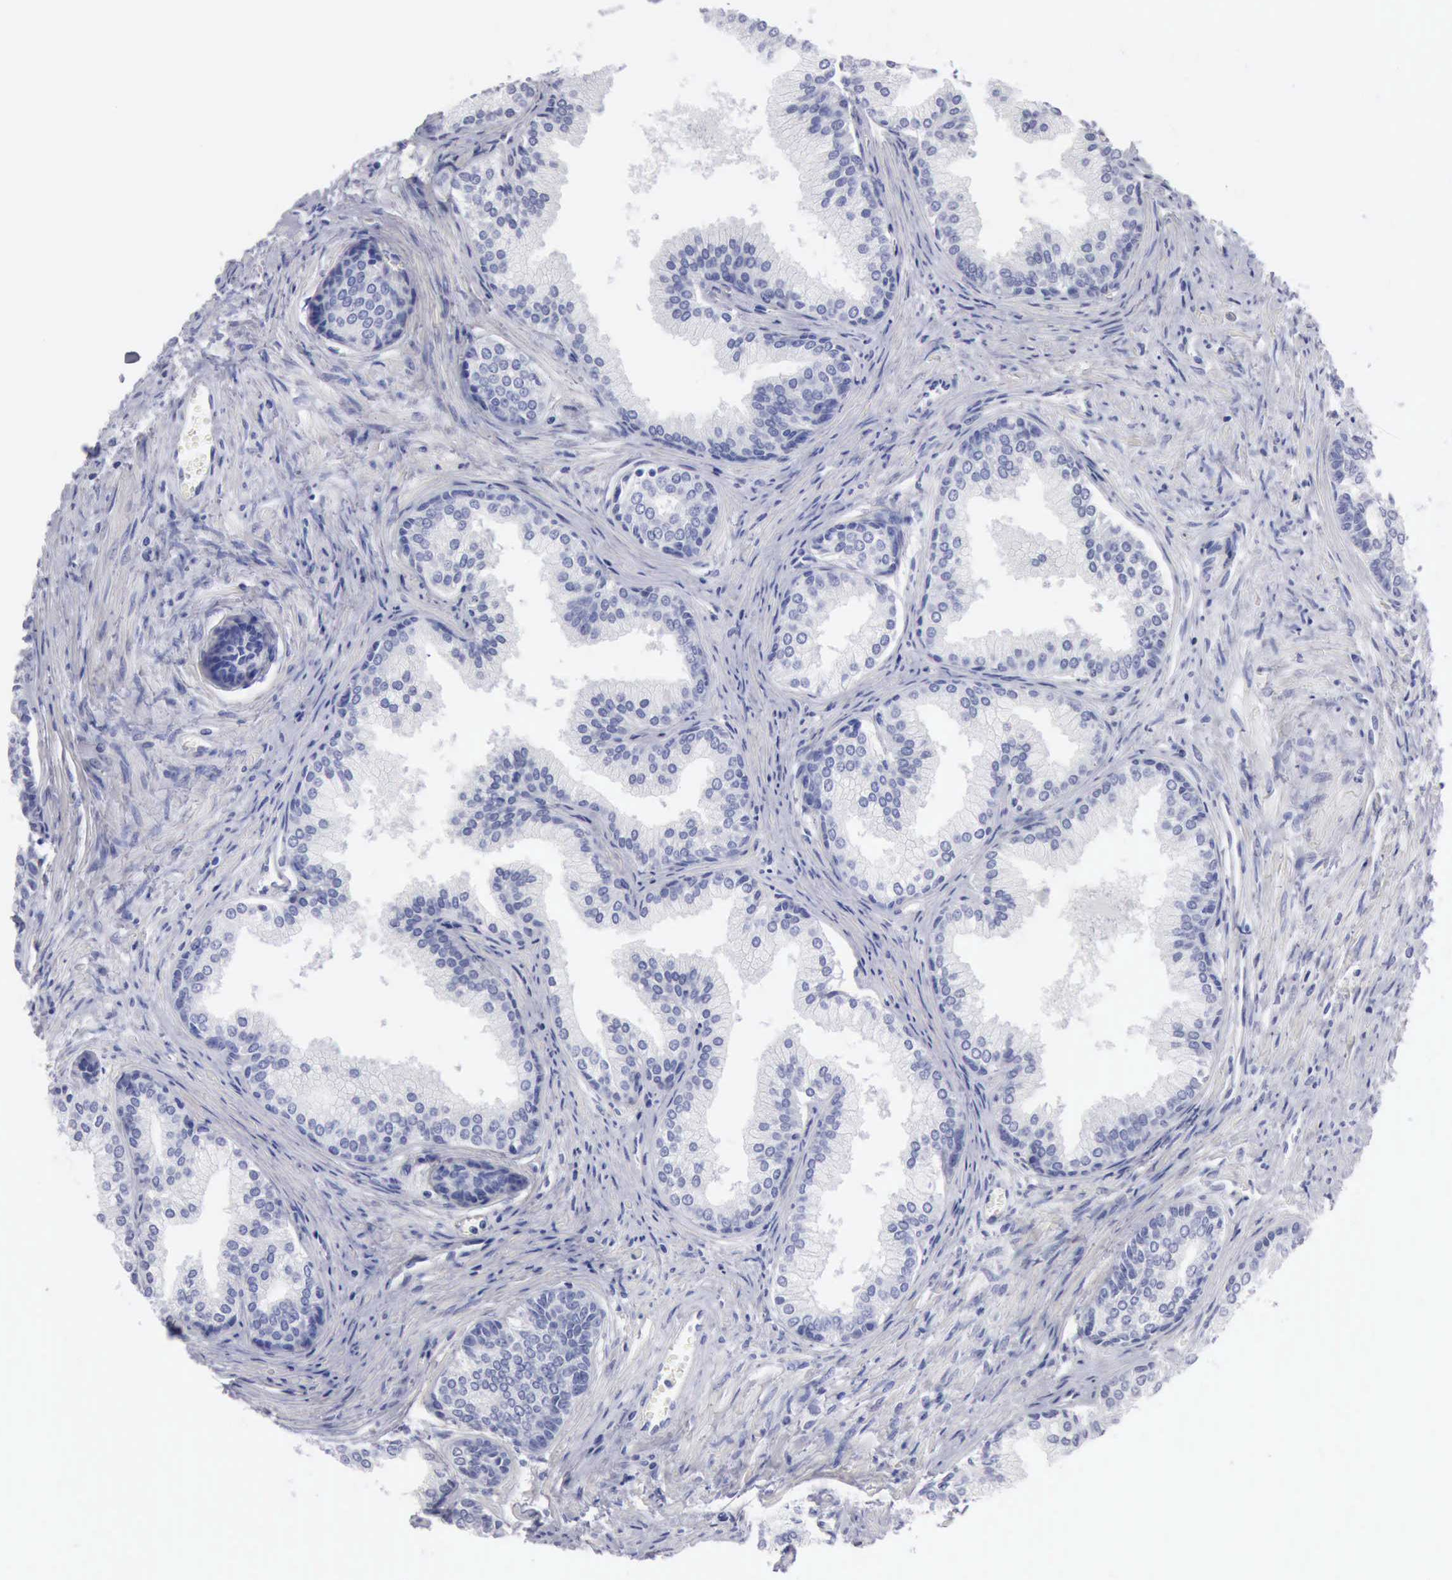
{"staining": {"intensity": "negative", "quantity": "none", "location": "none"}, "tissue": "prostate", "cell_type": "Glandular cells", "image_type": "normal", "snomed": [{"axis": "morphology", "description": "Normal tissue, NOS"}, {"axis": "topography", "description": "Prostate"}], "caption": "Benign prostate was stained to show a protein in brown. There is no significant positivity in glandular cells.", "gene": "CYP19A1", "patient": {"sex": "male", "age": 68}}